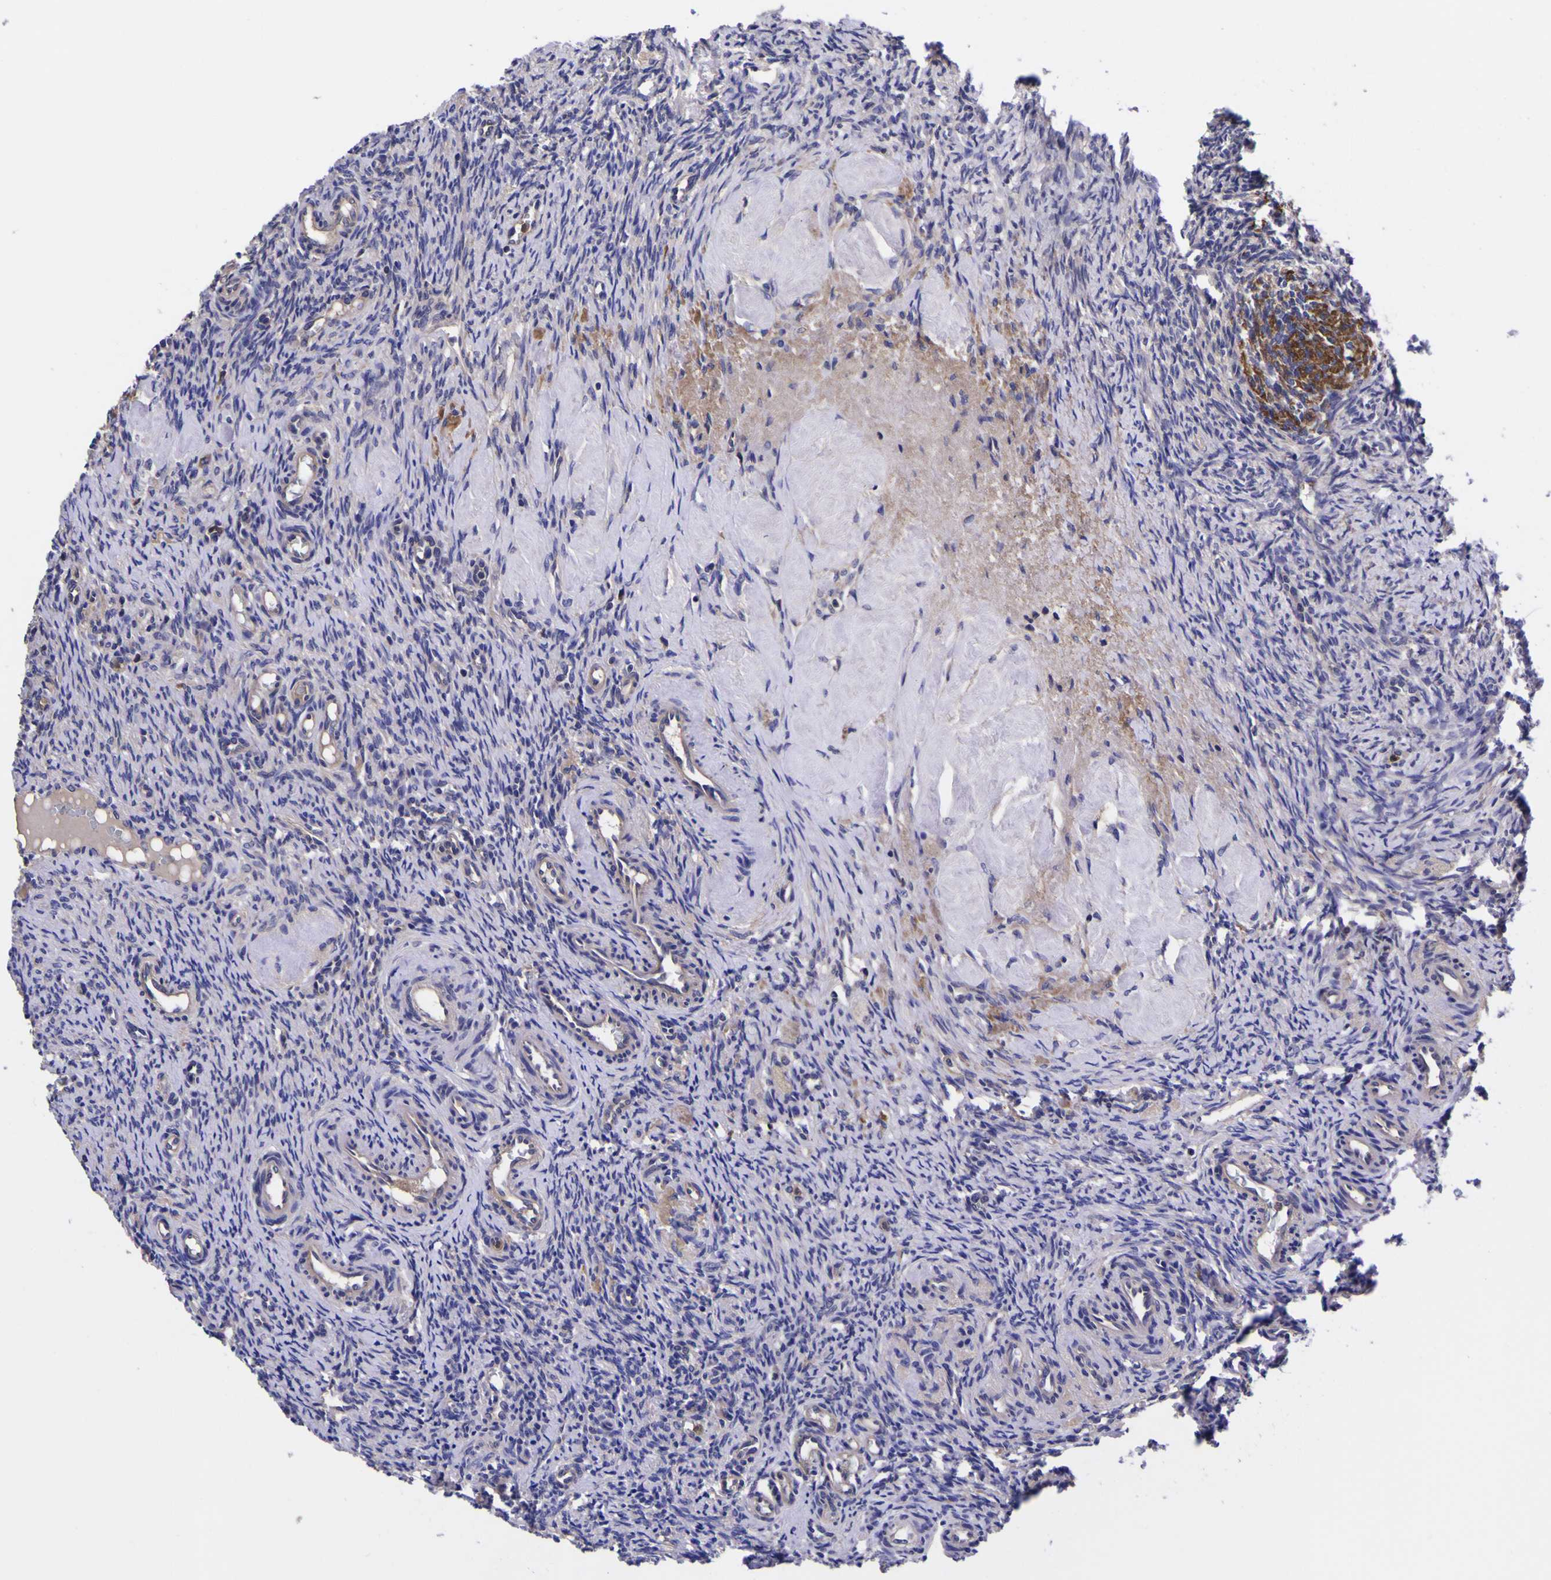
{"staining": {"intensity": "weak", "quantity": ">75%", "location": "cytoplasmic/membranous"}, "tissue": "ovary", "cell_type": "Follicle cells", "image_type": "normal", "snomed": [{"axis": "morphology", "description": "Normal tissue, NOS"}, {"axis": "topography", "description": "Ovary"}], "caption": "Immunohistochemistry (IHC) staining of benign ovary, which demonstrates low levels of weak cytoplasmic/membranous positivity in approximately >75% of follicle cells indicating weak cytoplasmic/membranous protein positivity. The staining was performed using DAB (brown) for protein detection and nuclei were counterstained in hematoxylin (blue).", "gene": "MAPK14", "patient": {"sex": "female", "age": 41}}